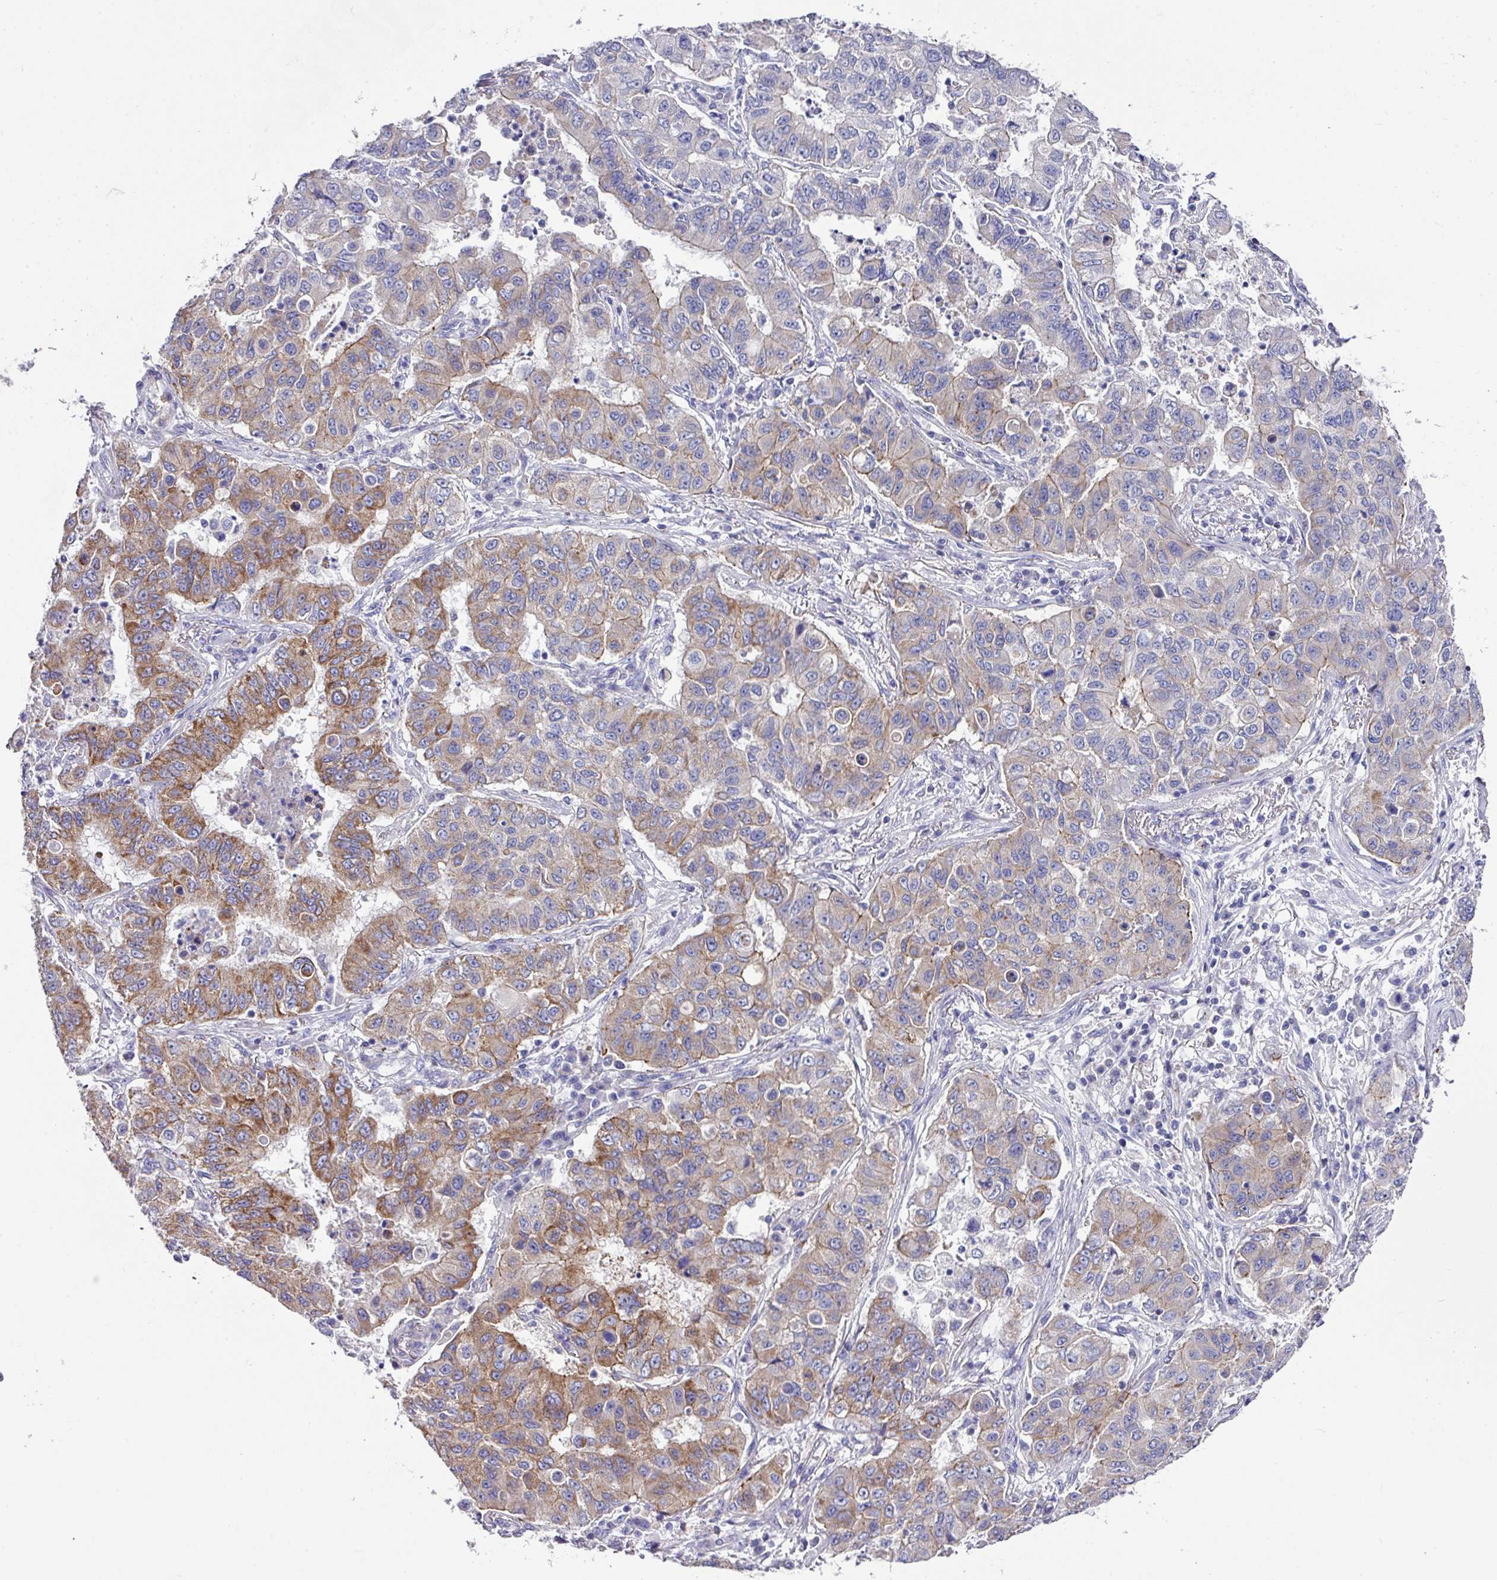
{"staining": {"intensity": "moderate", "quantity": "25%-75%", "location": "cytoplasmic/membranous"}, "tissue": "lung cancer", "cell_type": "Tumor cells", "image_type": "cancer", "snomed": [{"axis": "morphology", "description": "Squamous cell carcinoma, NOS"}, {"axis": "topography", "description": "Lung"}], "caption": "A medium amount of moderate cytoplasmic/membranous positivity is seen in approximately 25%-75% of tumor cells in lung cancer (squamous cell carcinoma) tissue. The protein of interest is shown in brown color, while the nuclei are stained blue.", "gene": "CLDN1", "patient": {"sex": "male", "age": 74}}